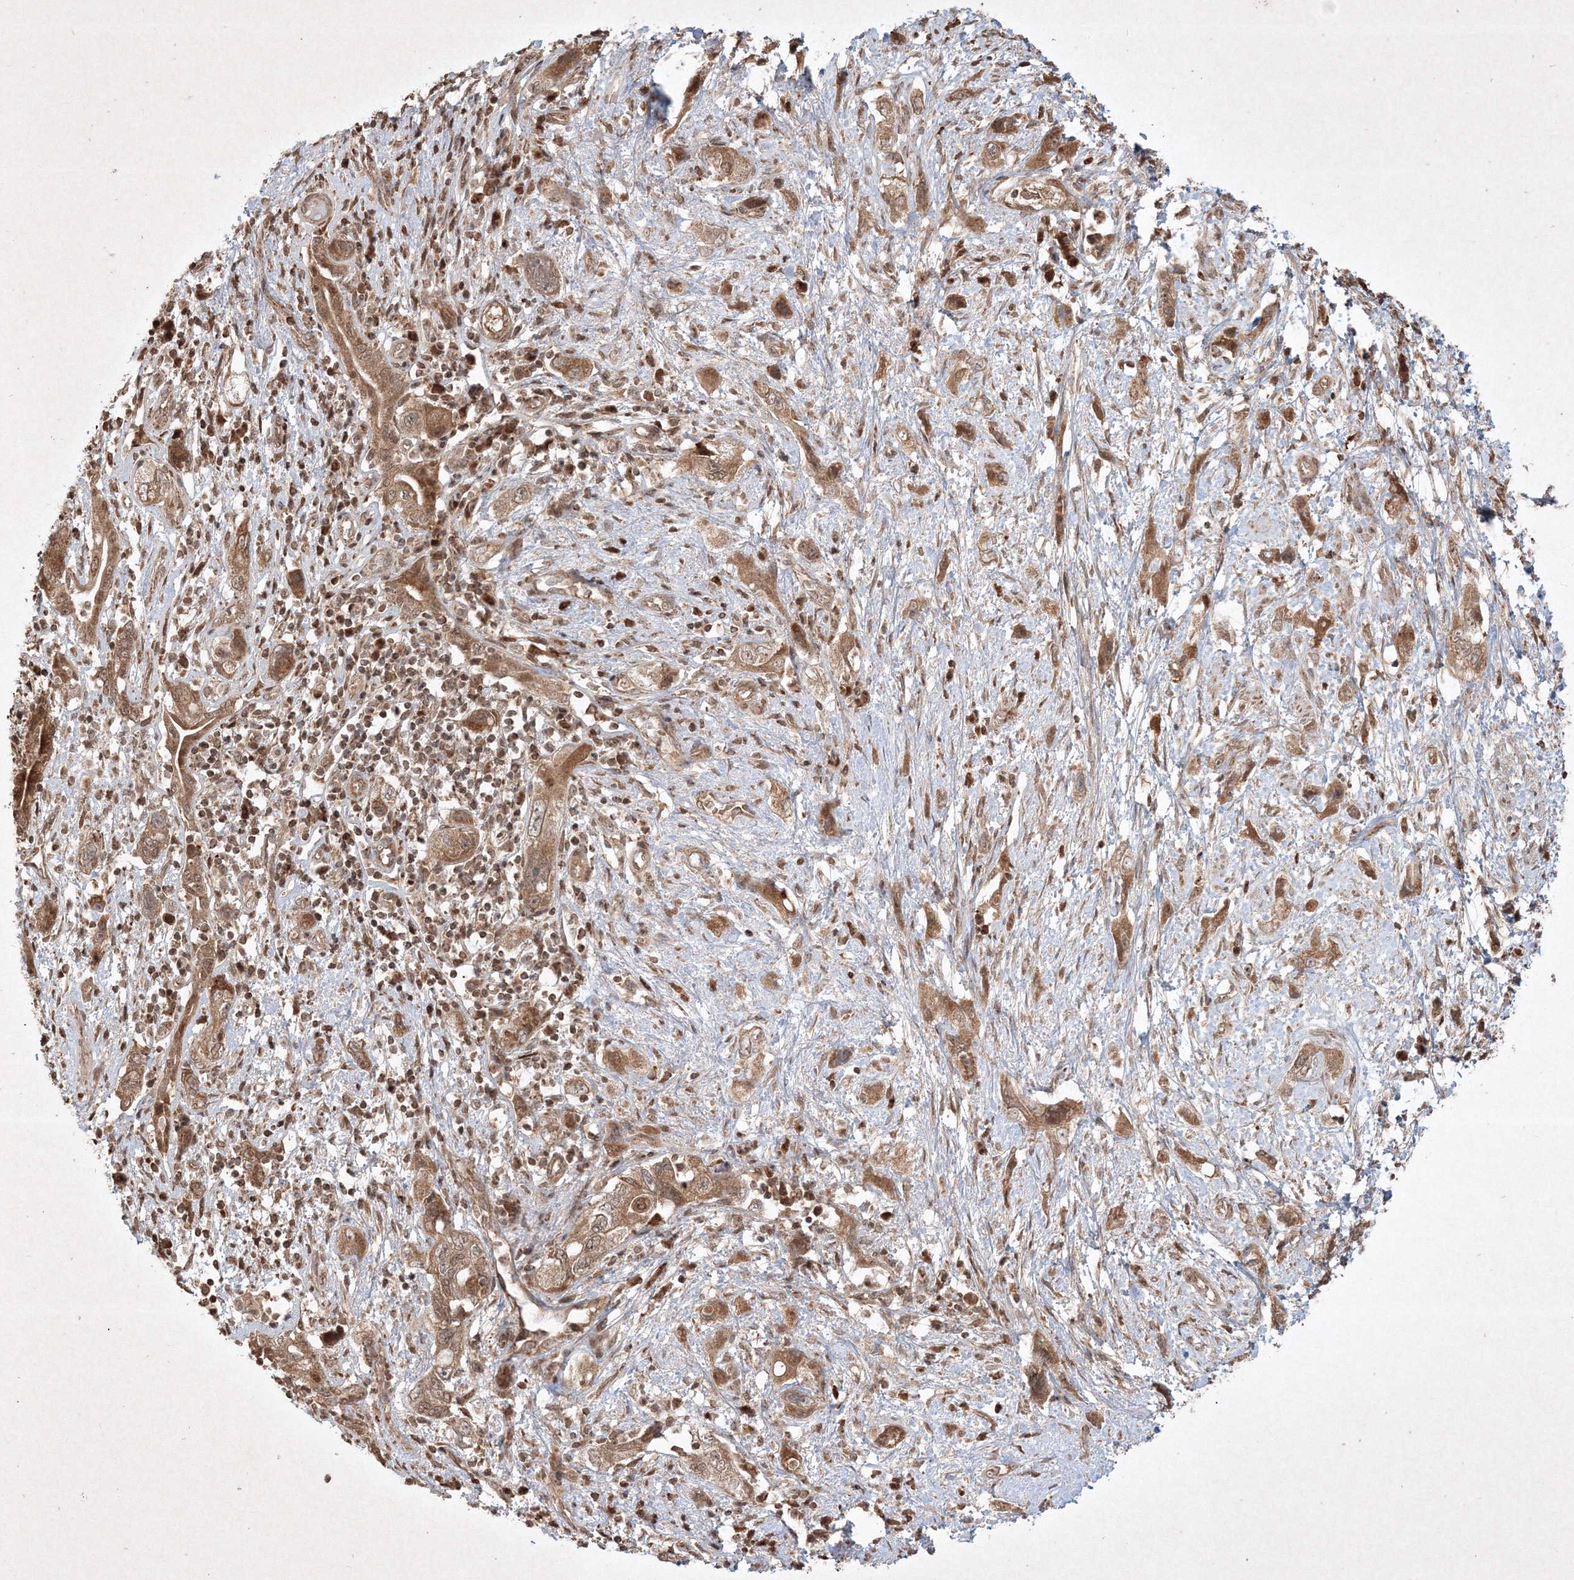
{"staining": {"intensity": "moderate", "quantity": ">75%", "location": "cytoplasmic/membranous"}, "tissue": "pancreatic cancer", "cell_type": "Tumor cells", "image_type": "cancer", "snomed": [{"axis": "morphology", "description": "Adenocarcinoma, NOS"}, {"axis": "topography", "description": "Pancreas"}], "caption": "Moderate cytoplasmic/membranous staining is appreciated in about >75% of tumor cells in adenocarcinoma (pancreatic).", "gene": "PLTP", "patient": {"sex": "female", "age": 73}}